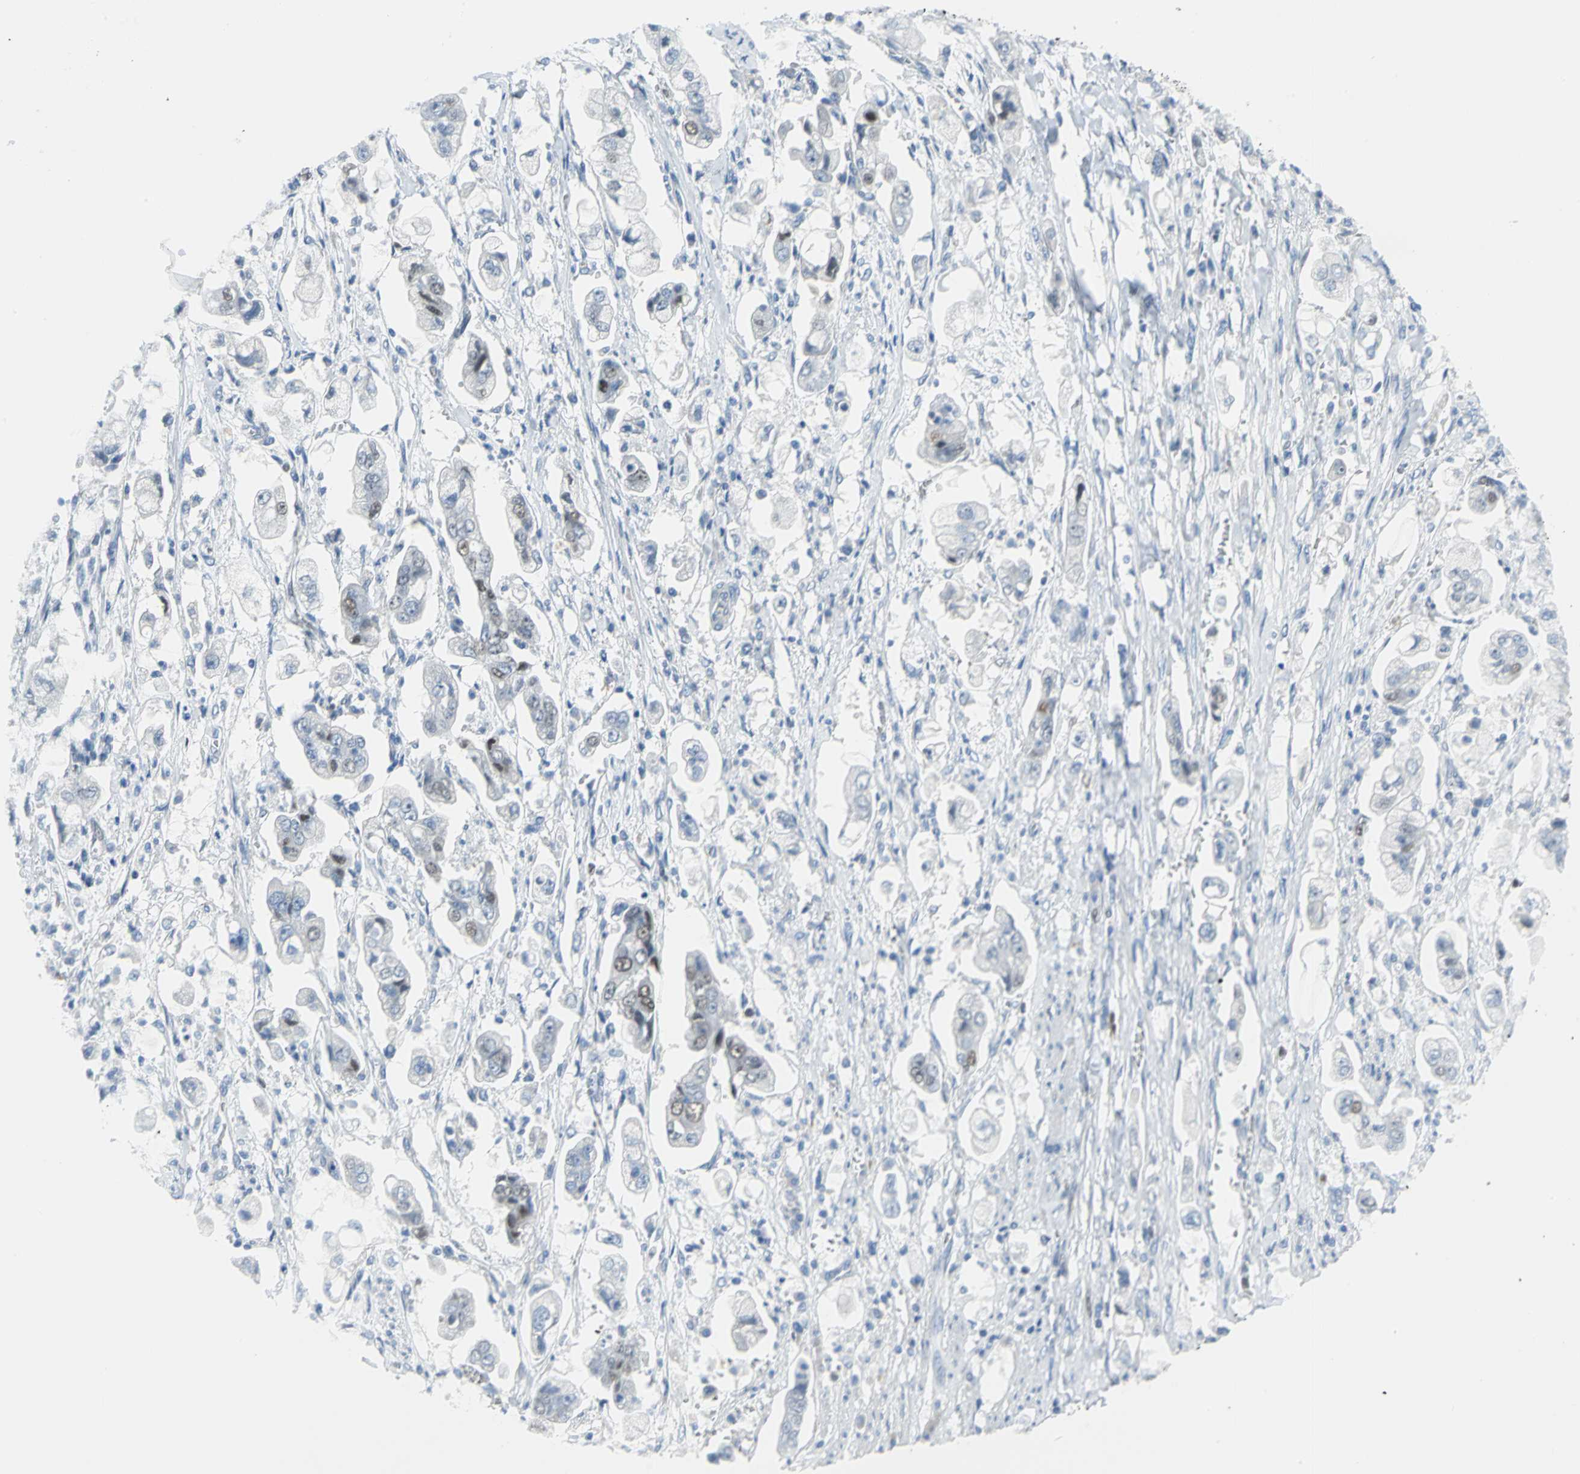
{"staining": {"intensity": "moderate", "quantity": "<25%", "location": "nuclear"}, "tissue": "stomach cancer", "cell_type": "Tumor cells", "image_type": "cancer", "snomed": [{"axis": "morphology", "description": "Adenocarcinoma, NOS"}, {"axis": "topography", "description": "Stomach"}], "caption": "Stomach cancer (adenocarcinoma) stained with DAB immunohistochemistry exhibits low levels of moderate nuclear staining in approximately <25% of tumor cells. Nuclei are stained in blue.", "gene": "MCM3", "patient": {"sex": "male", "age": 62}}